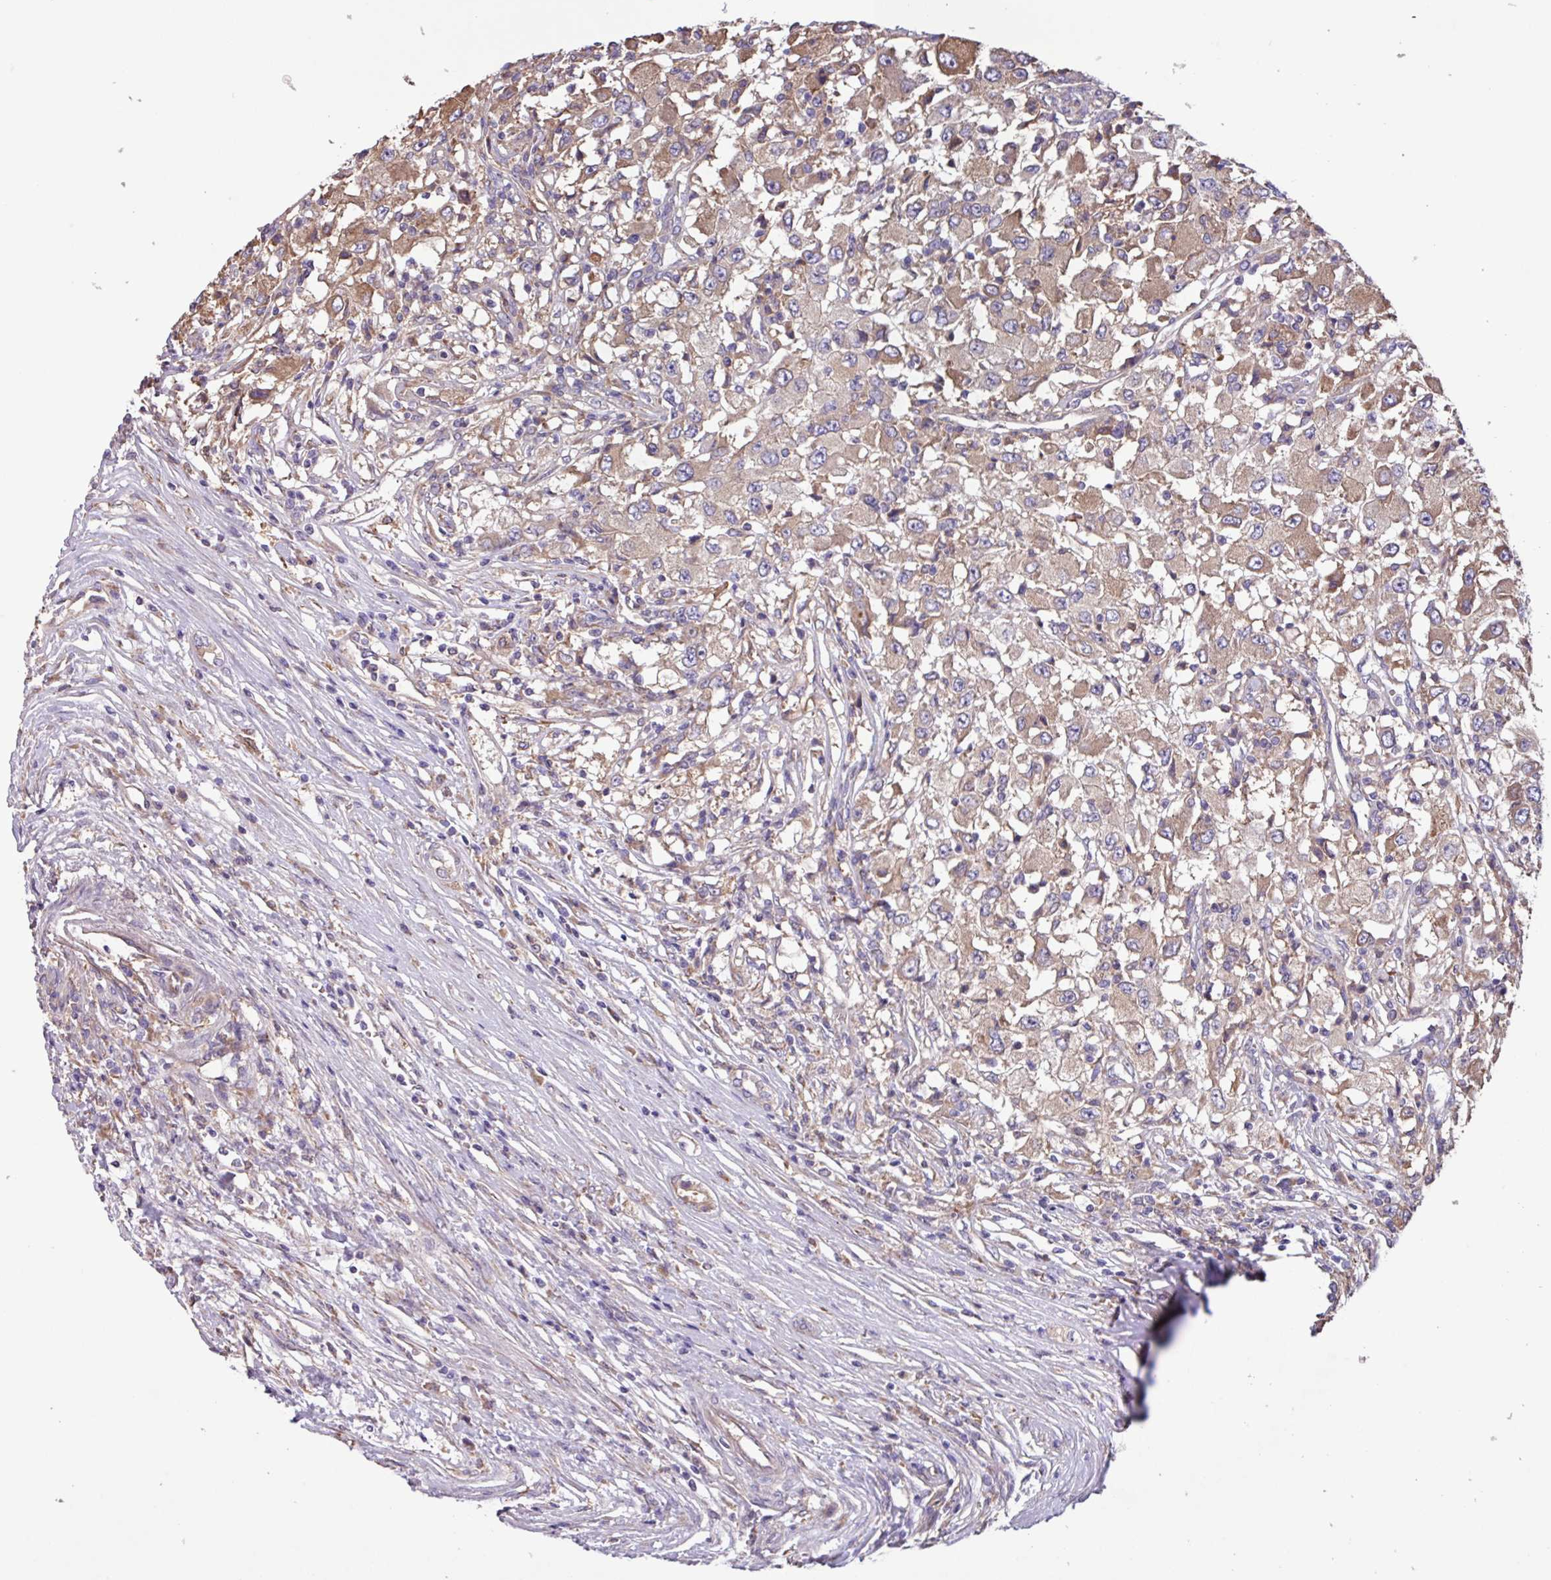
{"staining": {"intensity": "moderate", "quantity": ">75%", "location": "cytoplasmic/membranous"}, "tissue": "renal cancer", "cell_type": "Tumor cells", "image_type": "cancer", "snomed": [{"axis": "morphology", "description": "Adenocarcinoma, NOS"}, {"axis": "topography", "description": "Kidney"}], "caption": "About >75% of tumor cells in renal cancer (adenocarcinoma) demonstrate moderate cytoplasmic/membranous protein positivity as visualized by brown immunohistochemical staining.", "gene": "PTPRQ", "patient": {"sex": "female", "age": 67}}